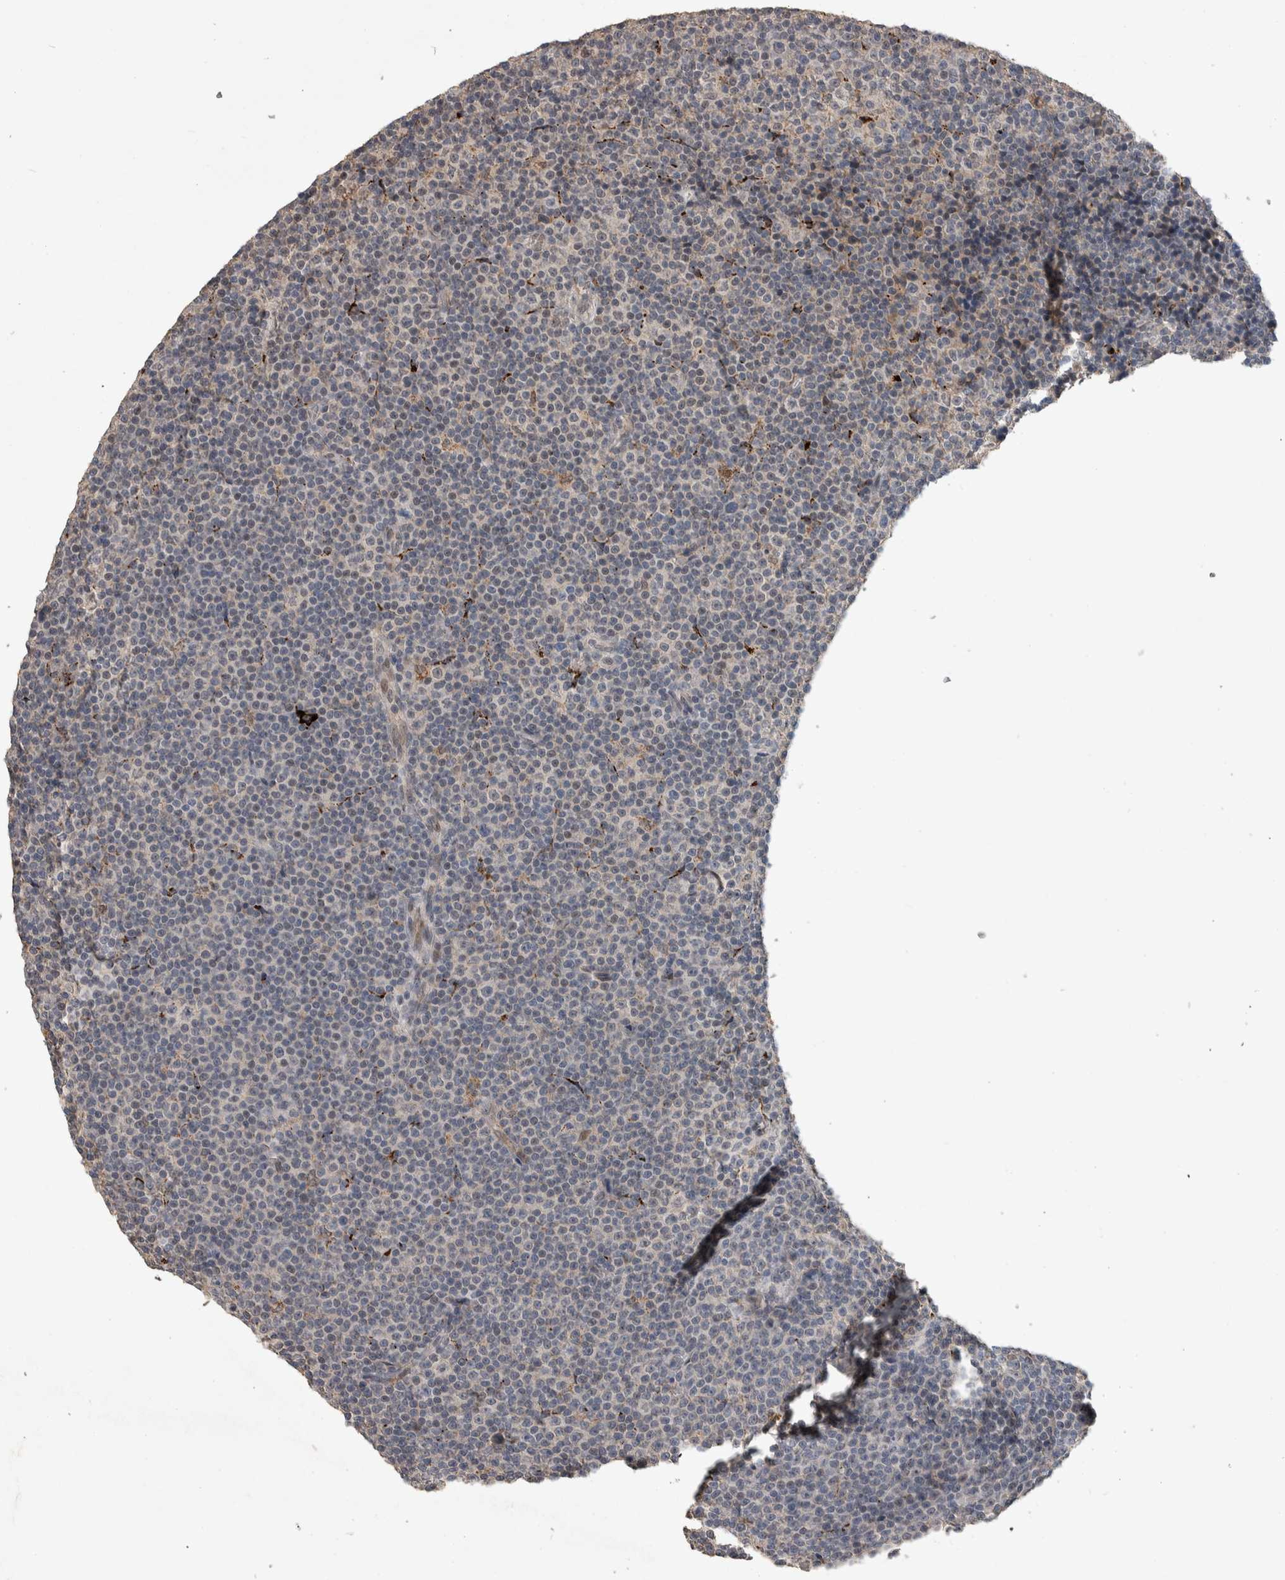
{"staining": {"intensity": "negative", "quantity": "none", "location": "none"}, "tissue": "lymphoma", "cell_type": "Tumor cells", "image_type": "cancer", "snomed": [{"axis": "morphology", "description": "Malignant lymphoma, non-Hodgkin's type, Low grade"}, {"axis": "topography", "description": "Lymph node"}], "caption": "Protein analysis of malignant lymphoma, non-Hodgkin's type (low-grade) reveals no significant staining in tumor cells.", "gene": "CHRM3", "patient": {"sex": "female", "age": 67}}